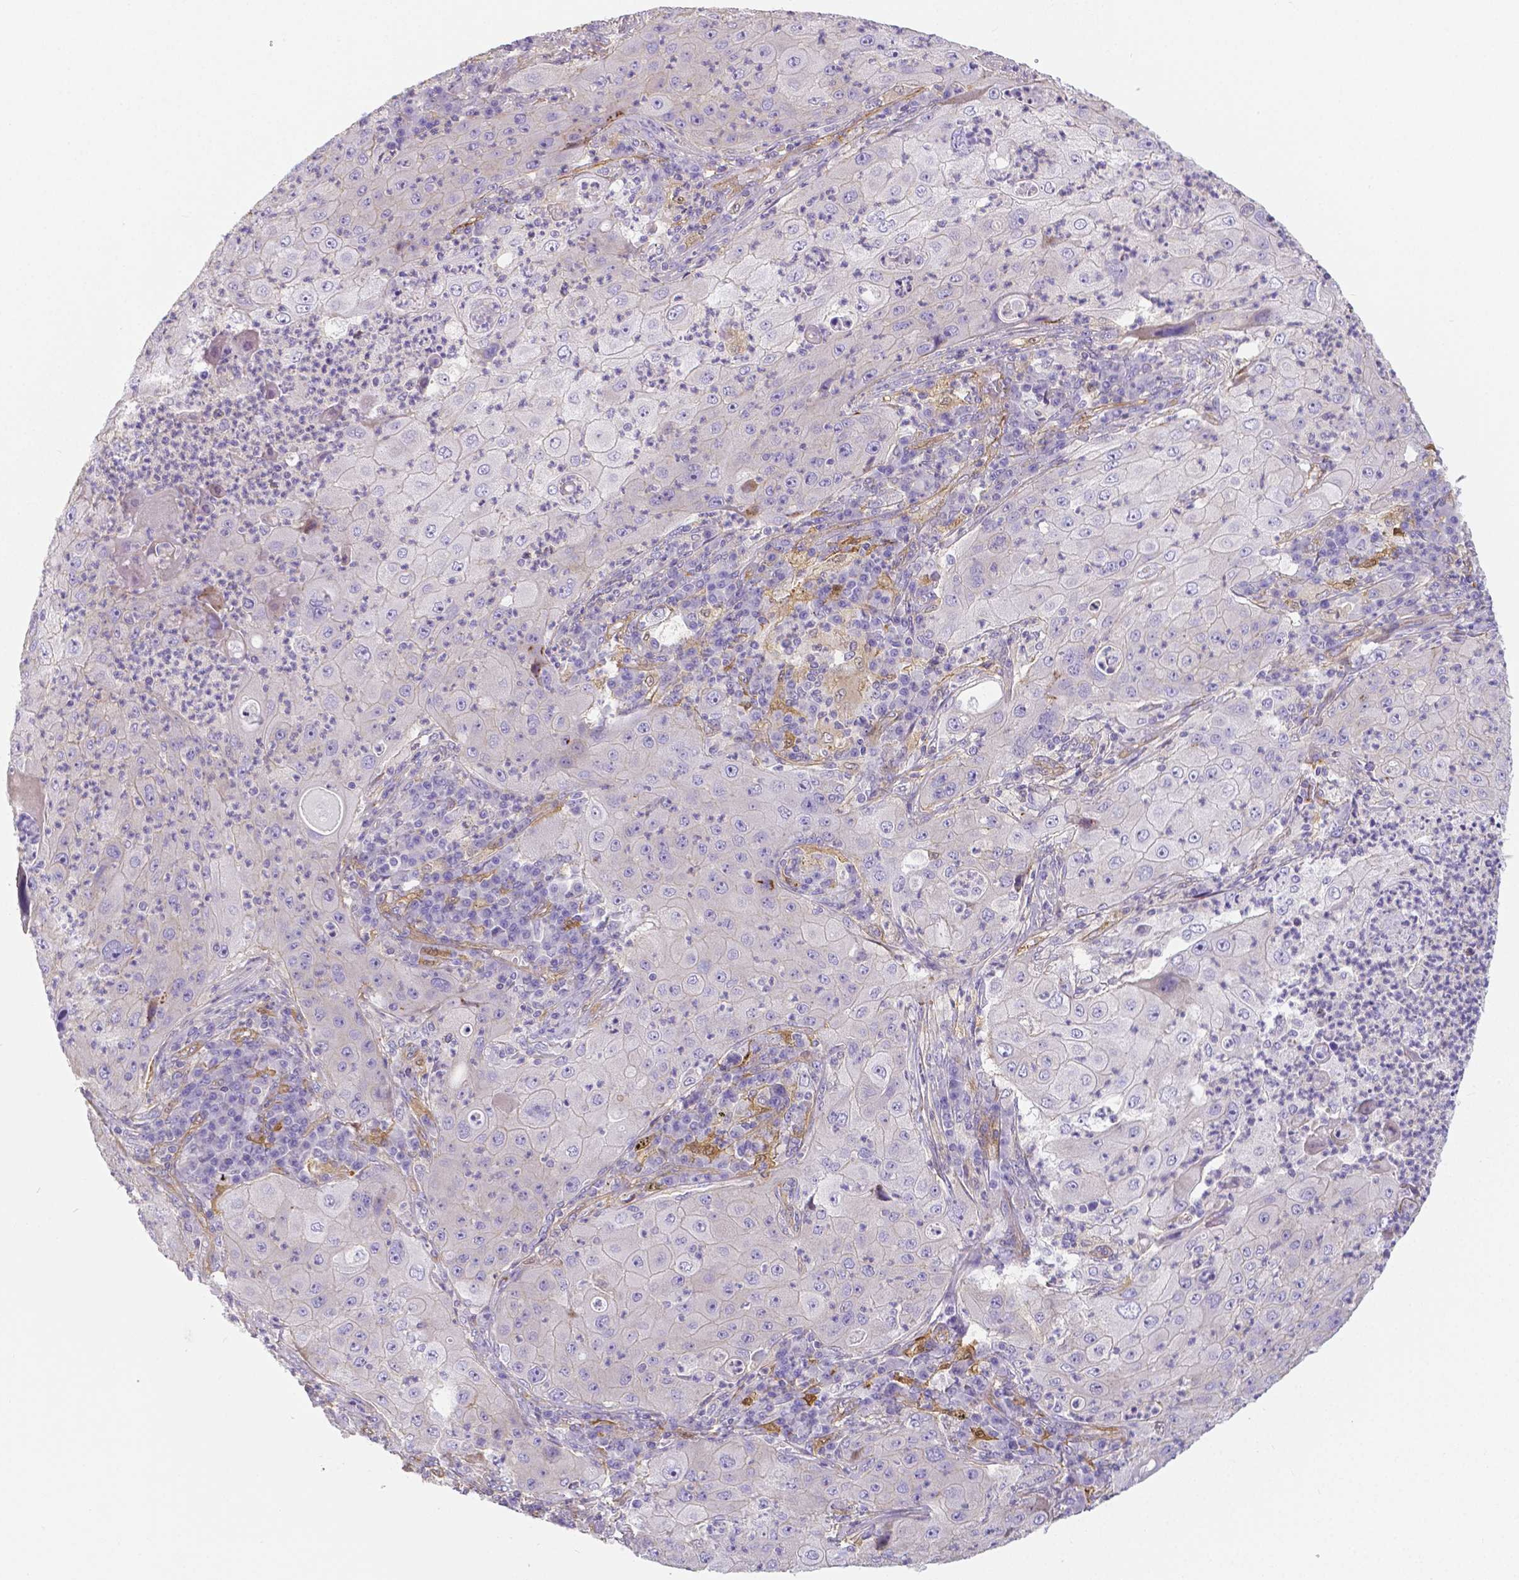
{"staining": {"intensity": "negative", "quantity": "none", "location": "none"}, "tissue": "lung cancer", "cell_type": "Tumor cells", "image_type": "cancer", "snomed": [{"axis": "morphology", "description": "Squamous cell carcinoma, NOS"}, {"axis": "topography", "description": "Lung"}], "caption": "This is a photomicrograph of immunohistochemistry staining of squamous cell carcinoma (lung), which shows no staining in tumor cells.", "gene": "CRMP1", "patient": {"sex": "female", "age": 59}}